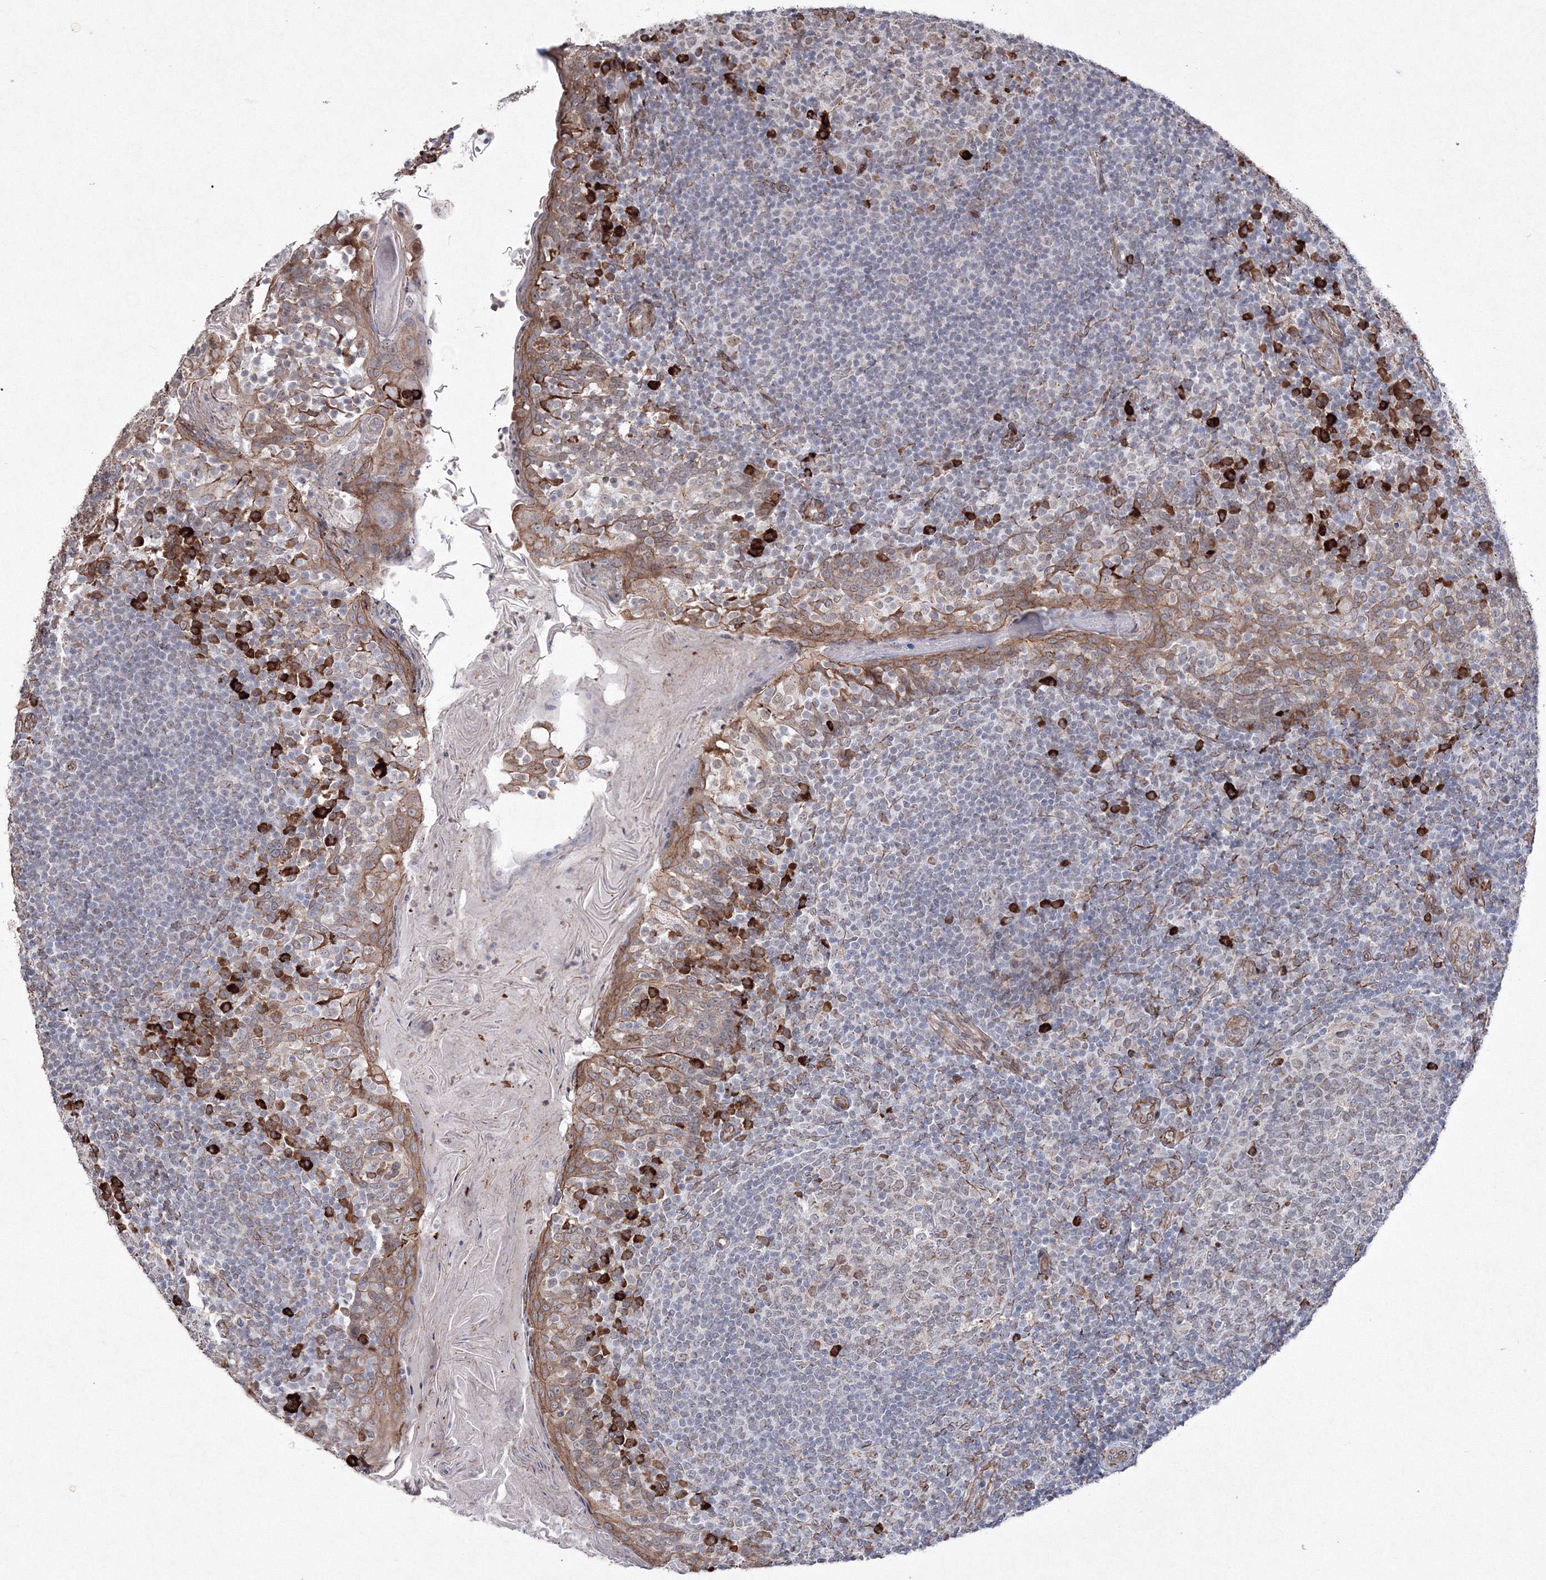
{"staining": {"intensity": "strong", "quantity": "<25%", "location": "cytoplasmic/membranous"}, "tissue": "tonsil", "cell_type": "Germinal center cells", "image_type": "normal", "snomed": [{"axis": "morphology", "description": "Normal tissue, NOS"}, {"axis": "topography", "description": "Tonsil"}], "caption": "Immunohistochemical staining of benign human tonsil reveals medium levels of strong cytoplasmic/membranous staining in approximately <25% of germinal center cells.", "gene": "EFCAB12", "patient": {"sex": "female", "age": 19}}